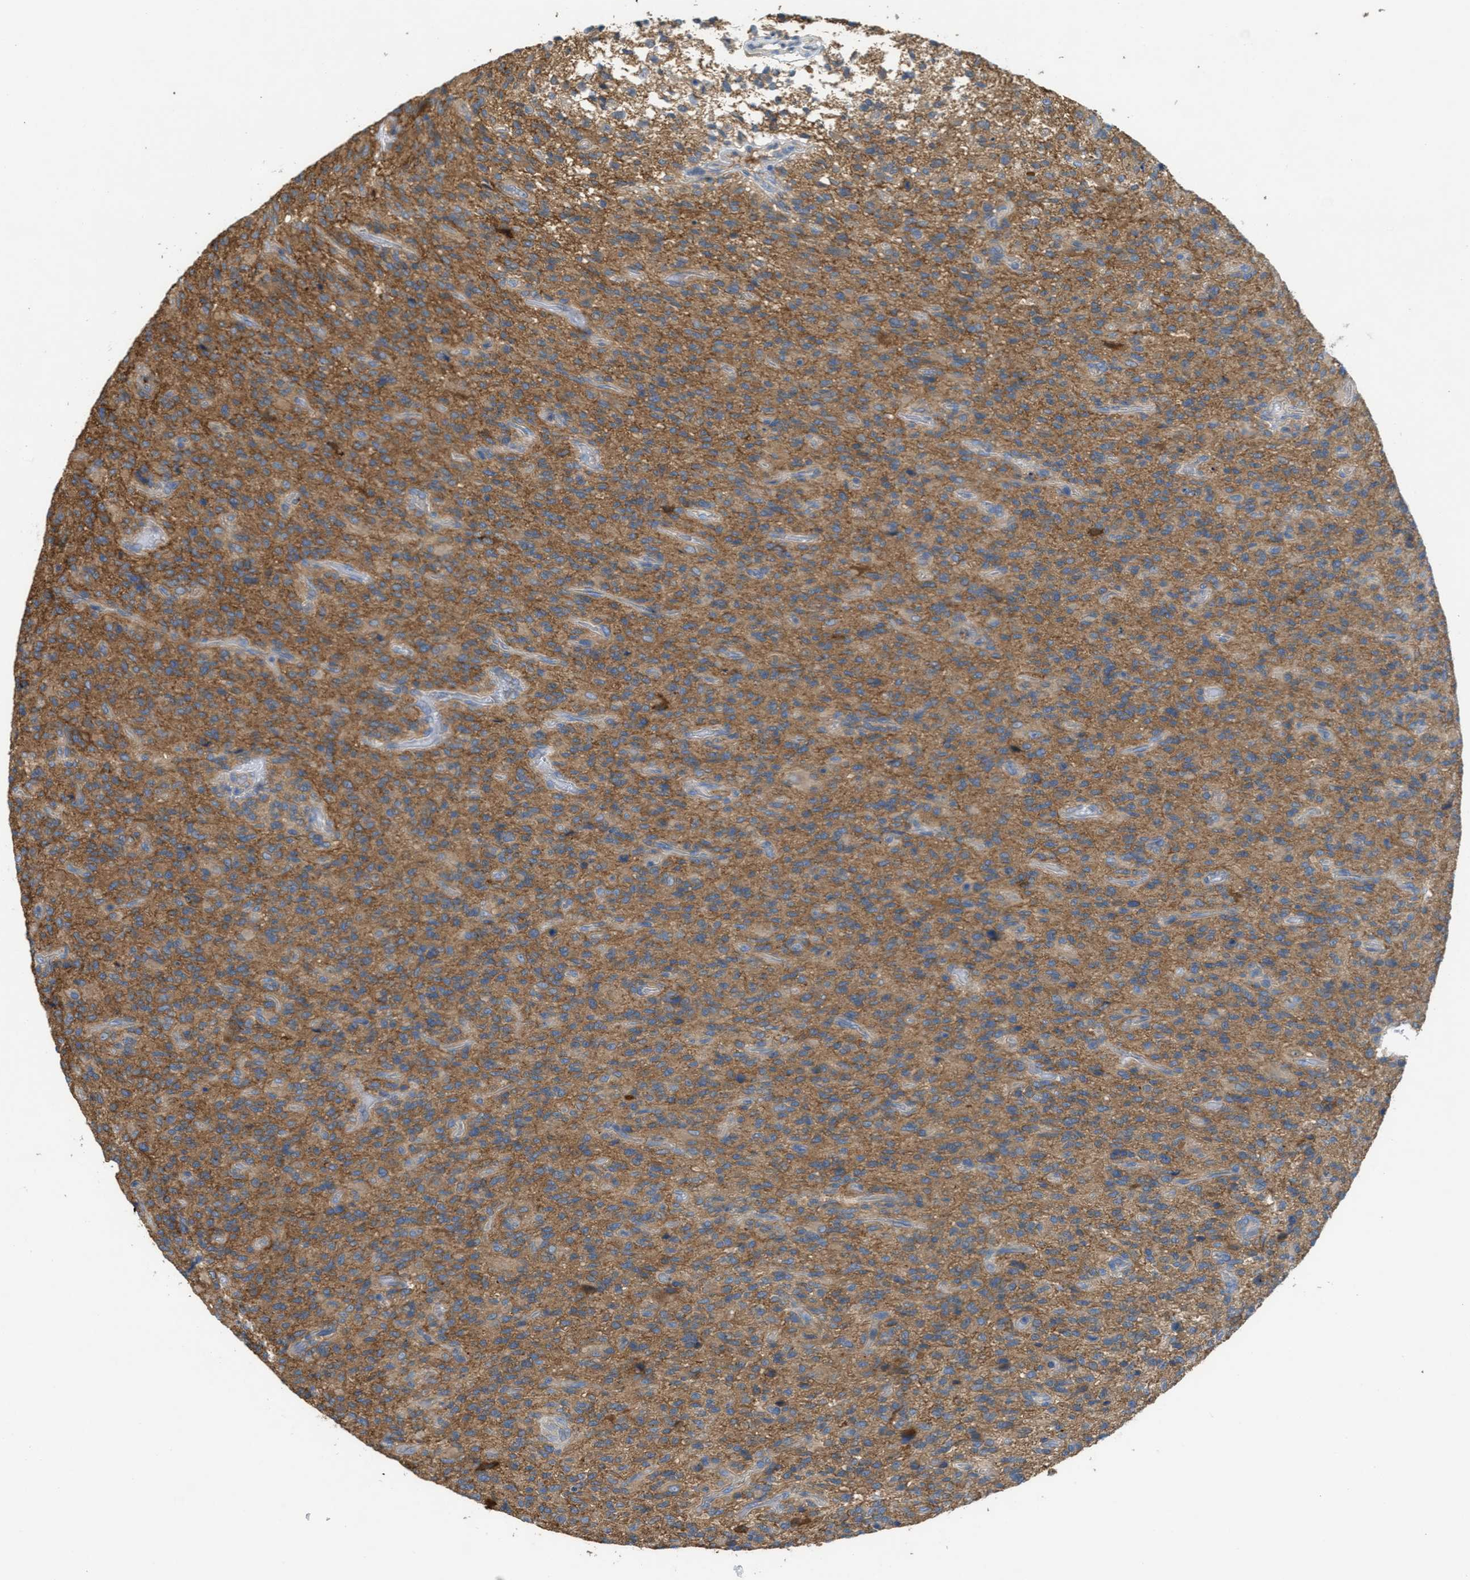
{"staining": {"intensity": "moderate", "quantity": ">75%", "location": "cytoplasmic/membranous"}, "tissue": "glioma", "cell_type": "Tumor cells", "image_type": "cancer", "snomed": [{"axis": "morphology", "description": "Glioma, malignant, High grade"}, {"axis": "topography", "description": "Brain"}], "caption": "Immunohistochemistry (IHC) photomicrograph of neoplastic tissue: malignant glioma (high-grade) stained using IHC shows medium levels of moderate protein expression localized specifically in the cytoplasmic/membranous of tumor cells, appearing as a cytoplasmic/membranous brown color.", "gene": "UBA5", "patient": {"sex": "male", "age": 71}}